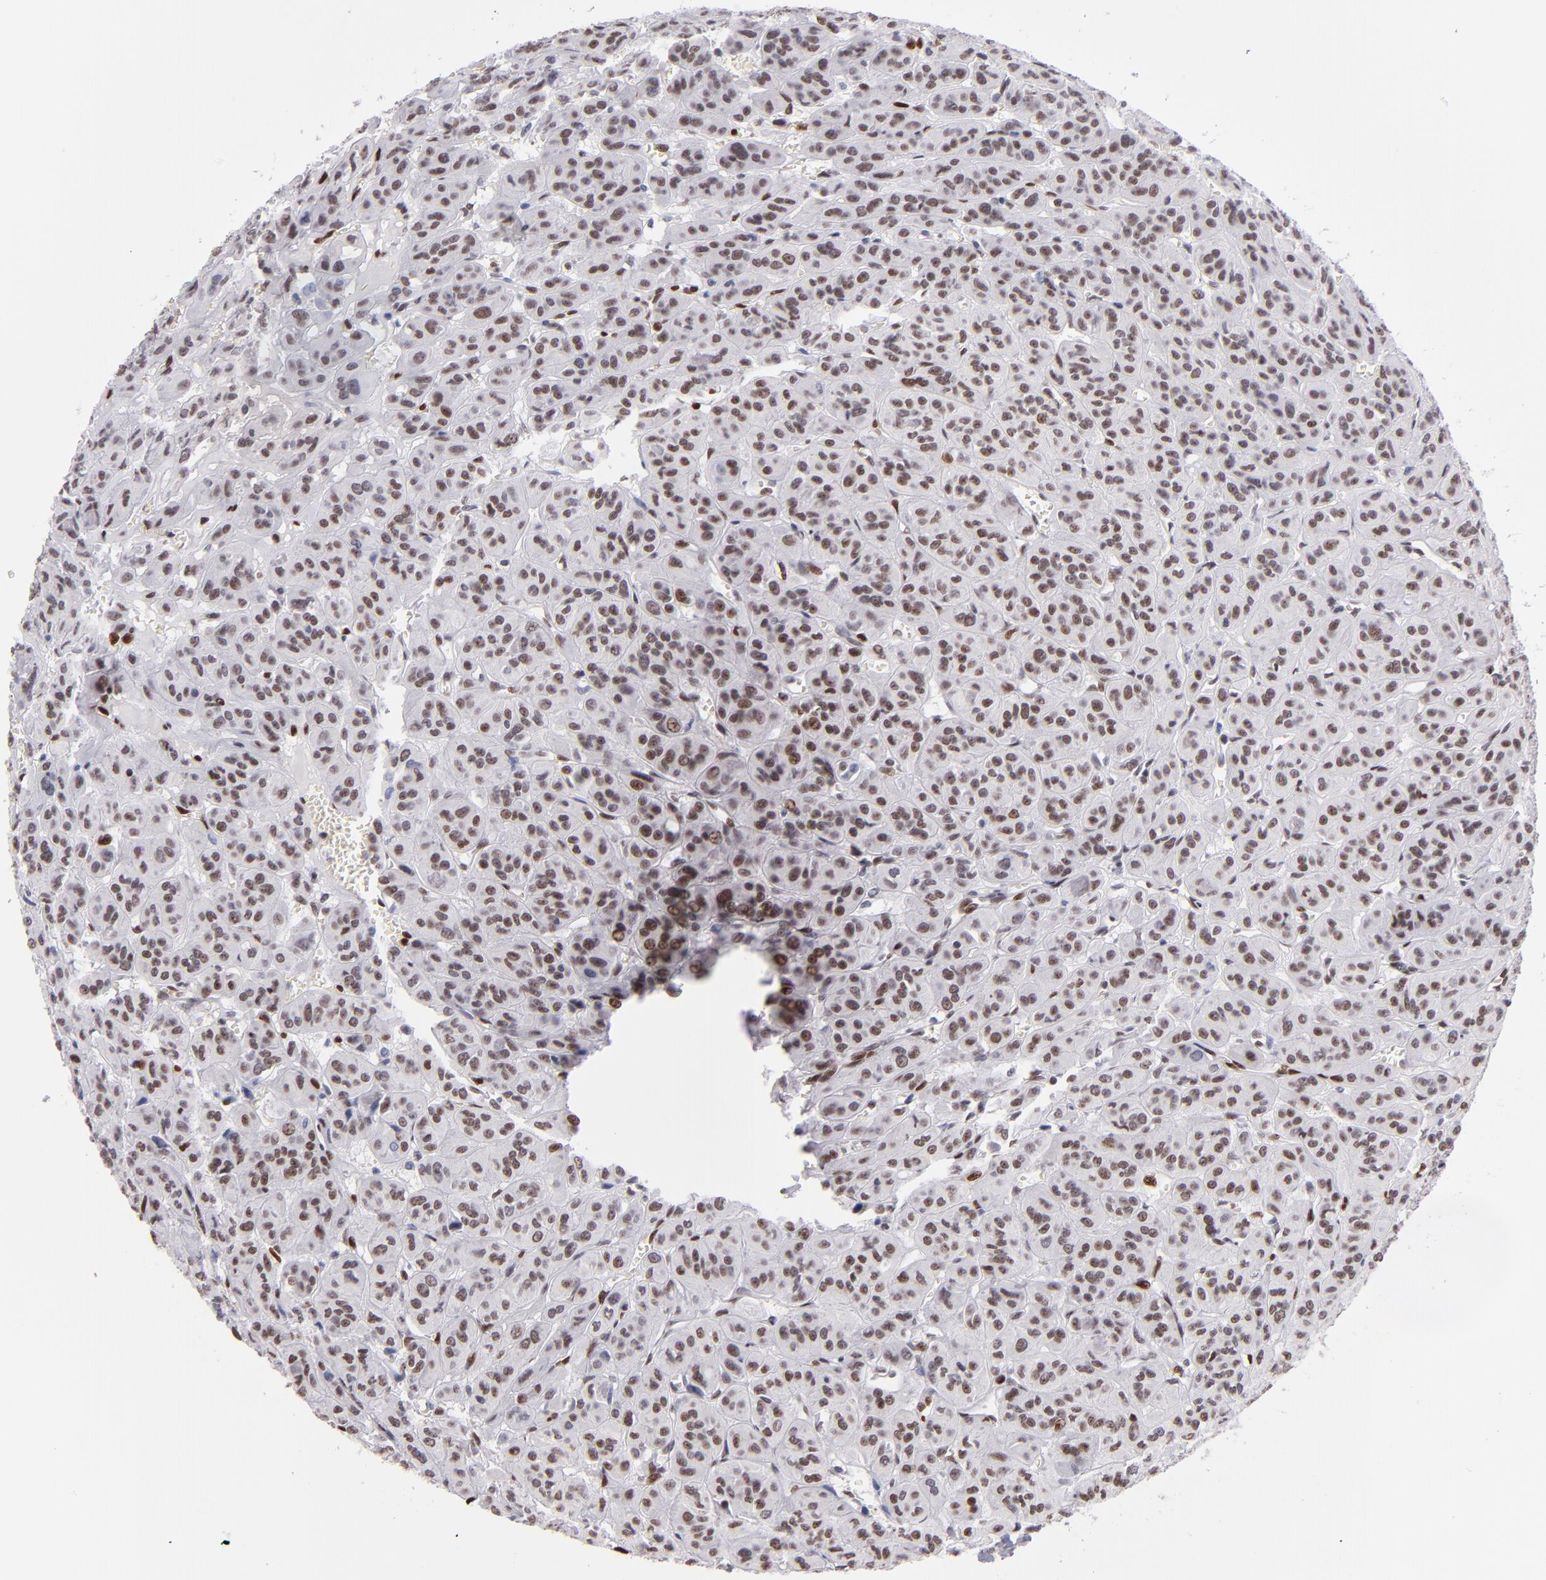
{"staining": {"intensity": "moderate", "quantity": ">75%", "location": "nuclear"}, "tissue": "thyroid cancer", "cell_type": "Tumor cells", "image_type": "cancer", "snomed": [{"axis": "morphology", "description": "Follicular adenoma carcinoma, NOS"}, {"axis": "topography", "description": "Thyroid gland"}], "caption": "A medium amount of moderate nuclear staining is identified in about >75% of tumor cells in thyroid cancer tissue.", "gene": "POLA1", "patient": {"sex": "female", "age": 71}}